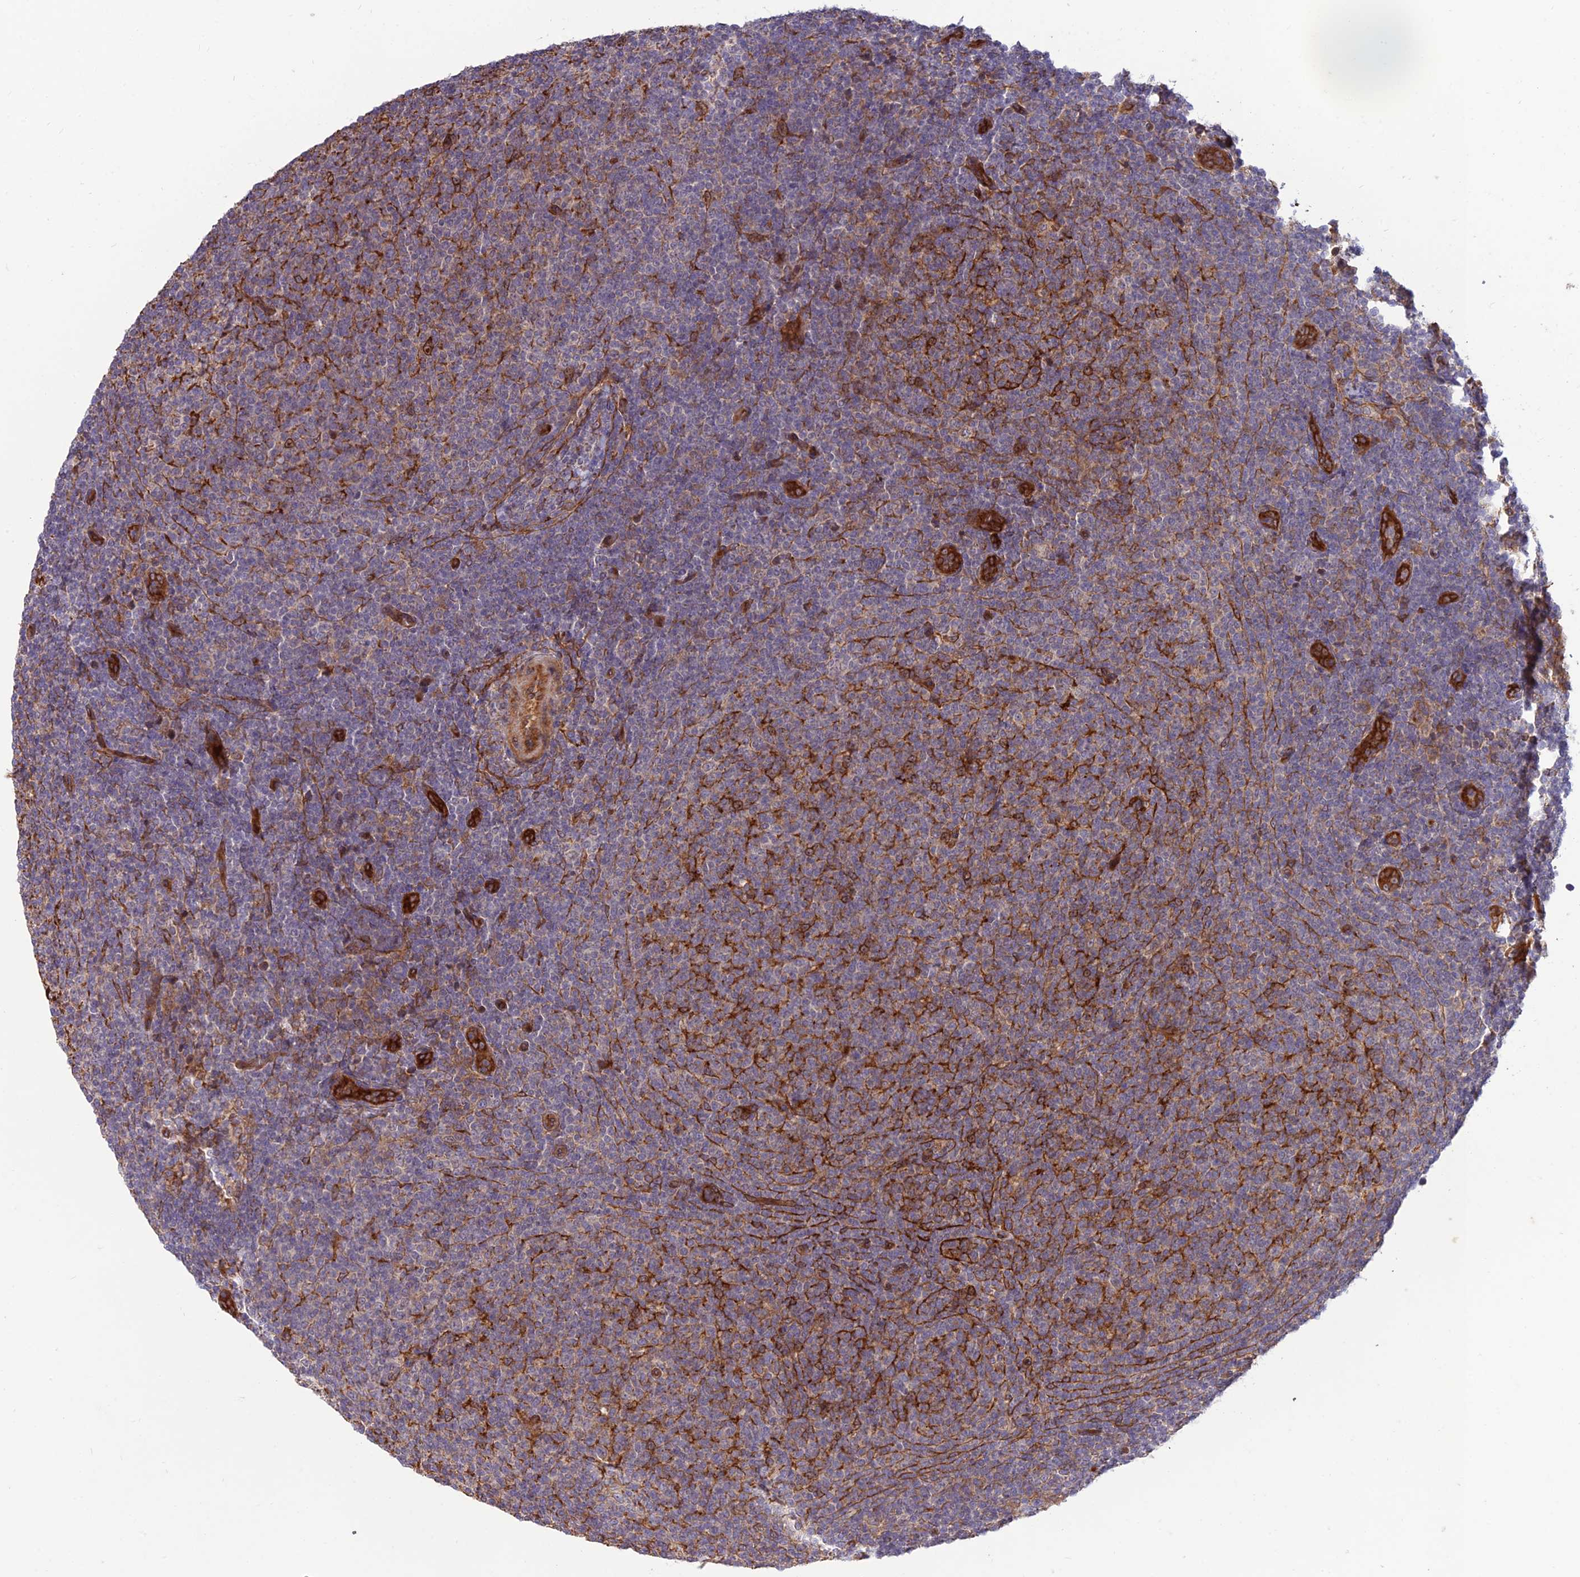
{"staining": {"intensity": "weak", "quantity": "25%-75%", "location": "cytoplasmic/membranous"}, "tissue": "lymphoma", "cell_type": "Tumor cells", "image_type": "cancer", "snomed": [{"axis": "morphology", "description": "Malignant lymphoma, non-Hodgkin's type, Low grade"}, {"axis": "topography", "description": "Lymph node"}], "caption": "Human lymphoma stained with a protein marker reveals weak staining in tumor cells.", "gene": "CRTAP", "patient": {"sex": "male", "age": 66}}